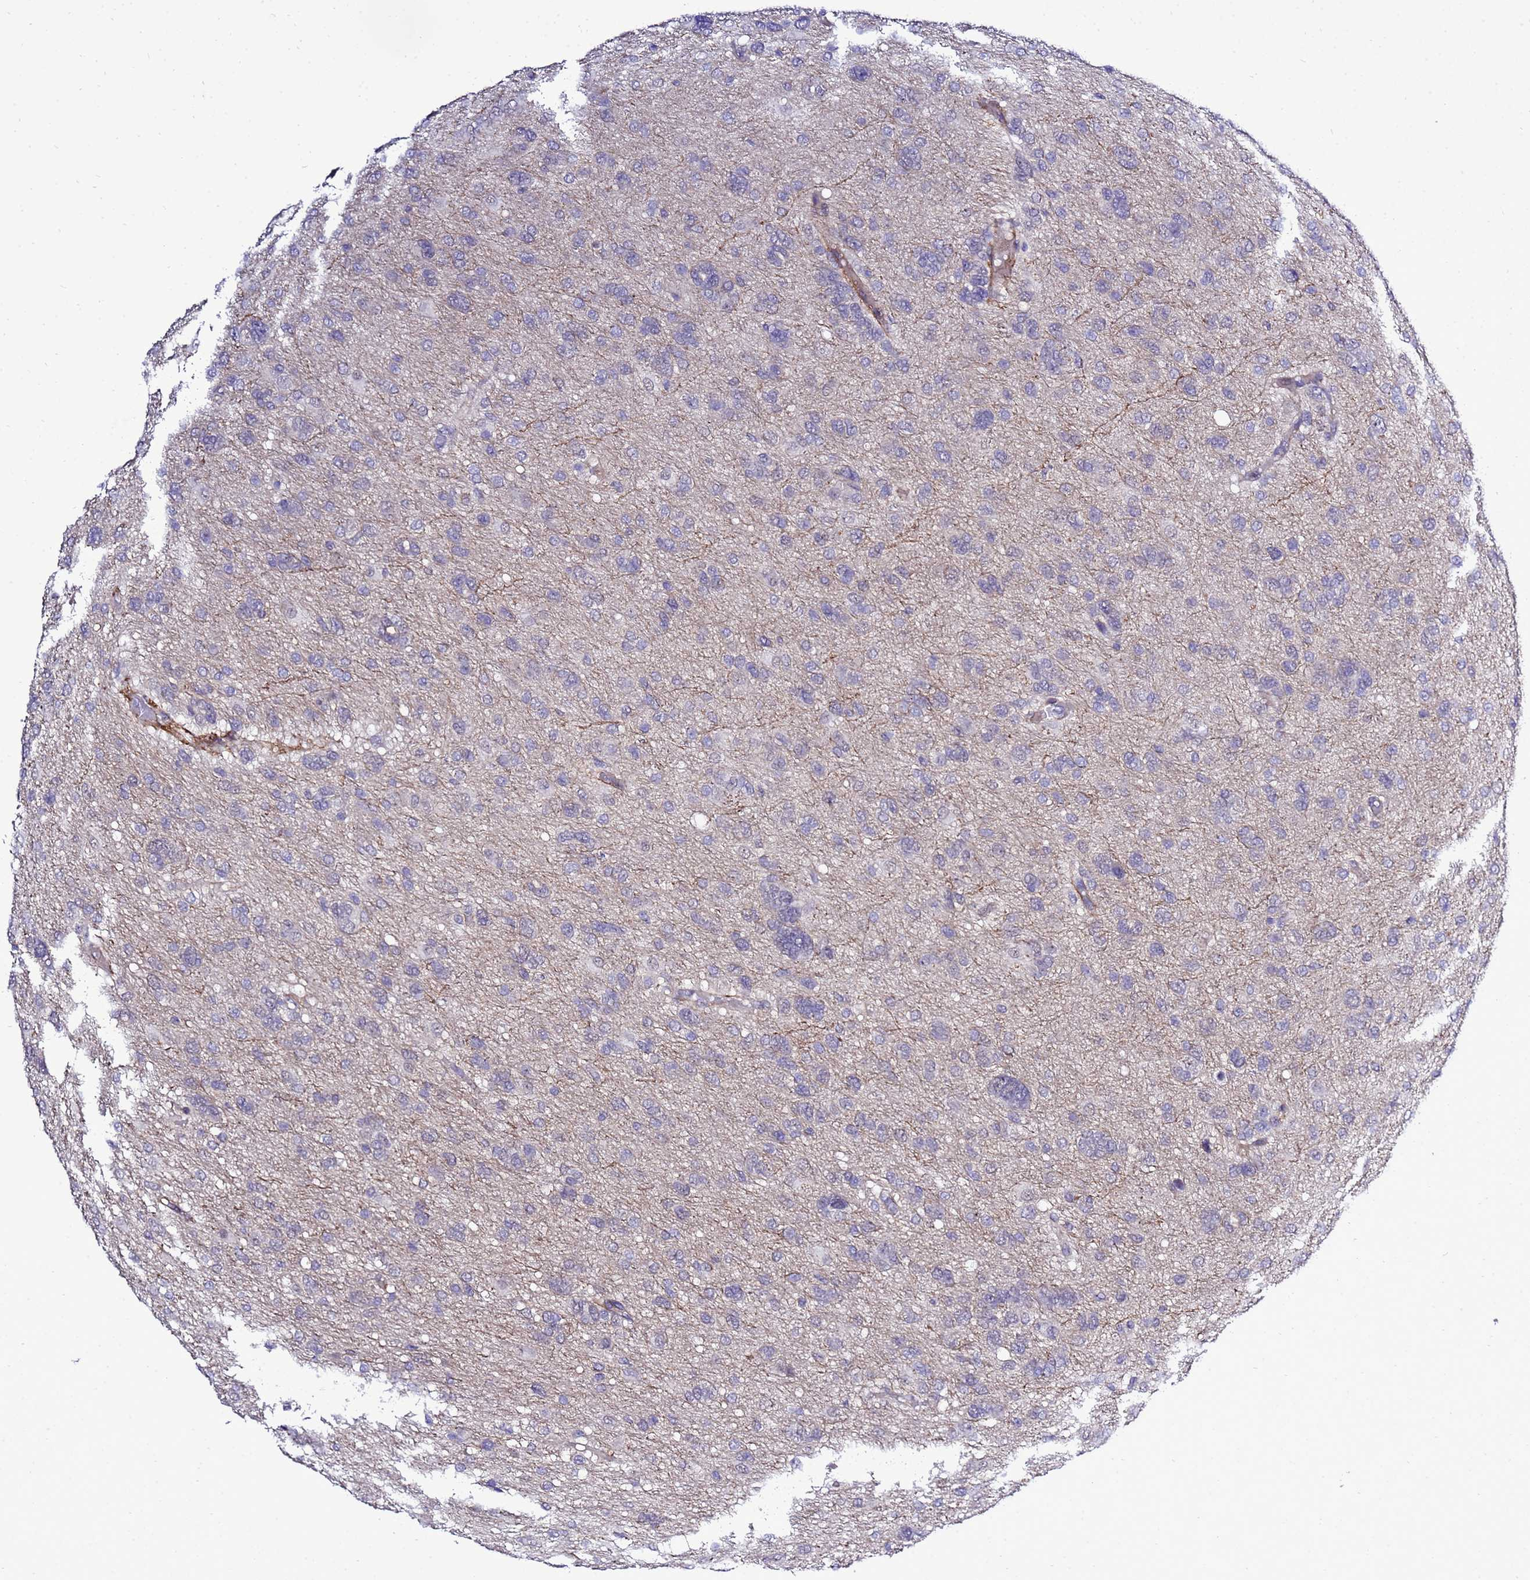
{"staining": {"intensity": "negative", "quantity": "none", "location": "none"}, "tissue": "glioma", "cell_type": "Tumor cells", "image_type": "cancer", "snomed": [{"axis": "morphology", "description": "Glioma, malignant, High grade"}, {"axis": "topography", "description": "Brain"}], "caption": "This is an immunohistochemistry (IHC) histopathology image of human glioma. There is no staining in tumor cells.", "gene": "GZF1", "patient": {"sex": "female", "age": 59}}